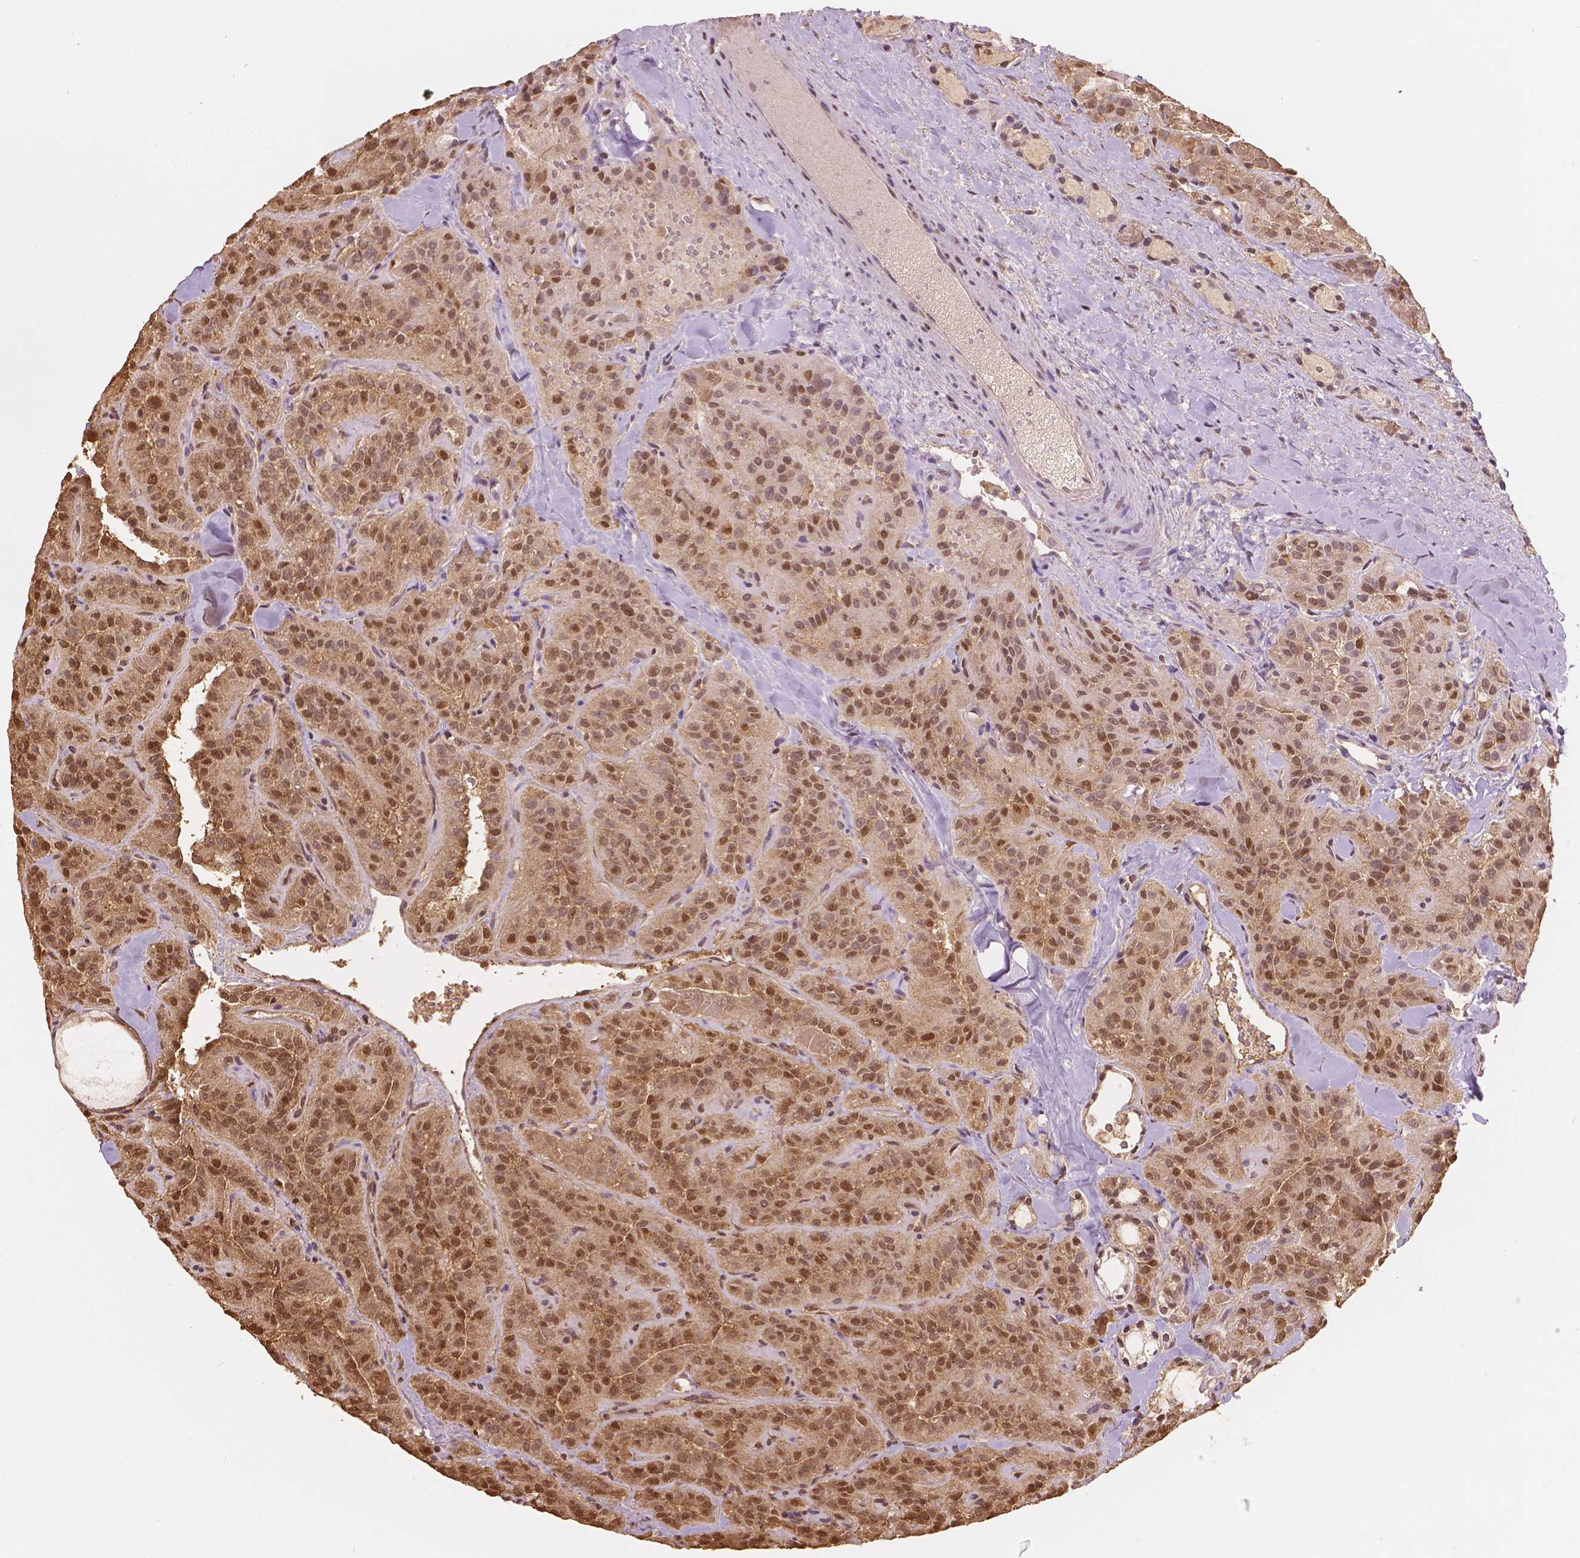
{"staining": {"intensity": "moderate", "quantity": ">75%", "location": "cytoplasmic/membranous,nuclear"}, "tissue": "thyroid cancer", "cell_type": "Tumor cells", "image_type": "cancer", "snomed": [{"axis": "morphology", "description": "Papillary adenocarcinoma, NOS"}, {"axis": "topography", "description": "Thyroid gland"}], "caption": "Thyroid cancer was stained to show a protein in brown. There is medium levels of moderate cytoplasmic/membranous and nuclear expression in about >75% of tumor cells. The staining is performed using DAB brown chromogen to label protein expression. The nuclei are counter-stained blue using hematoxylin.", "gene": "S100A4", "patient": {"sex": "female", "age": 45}}